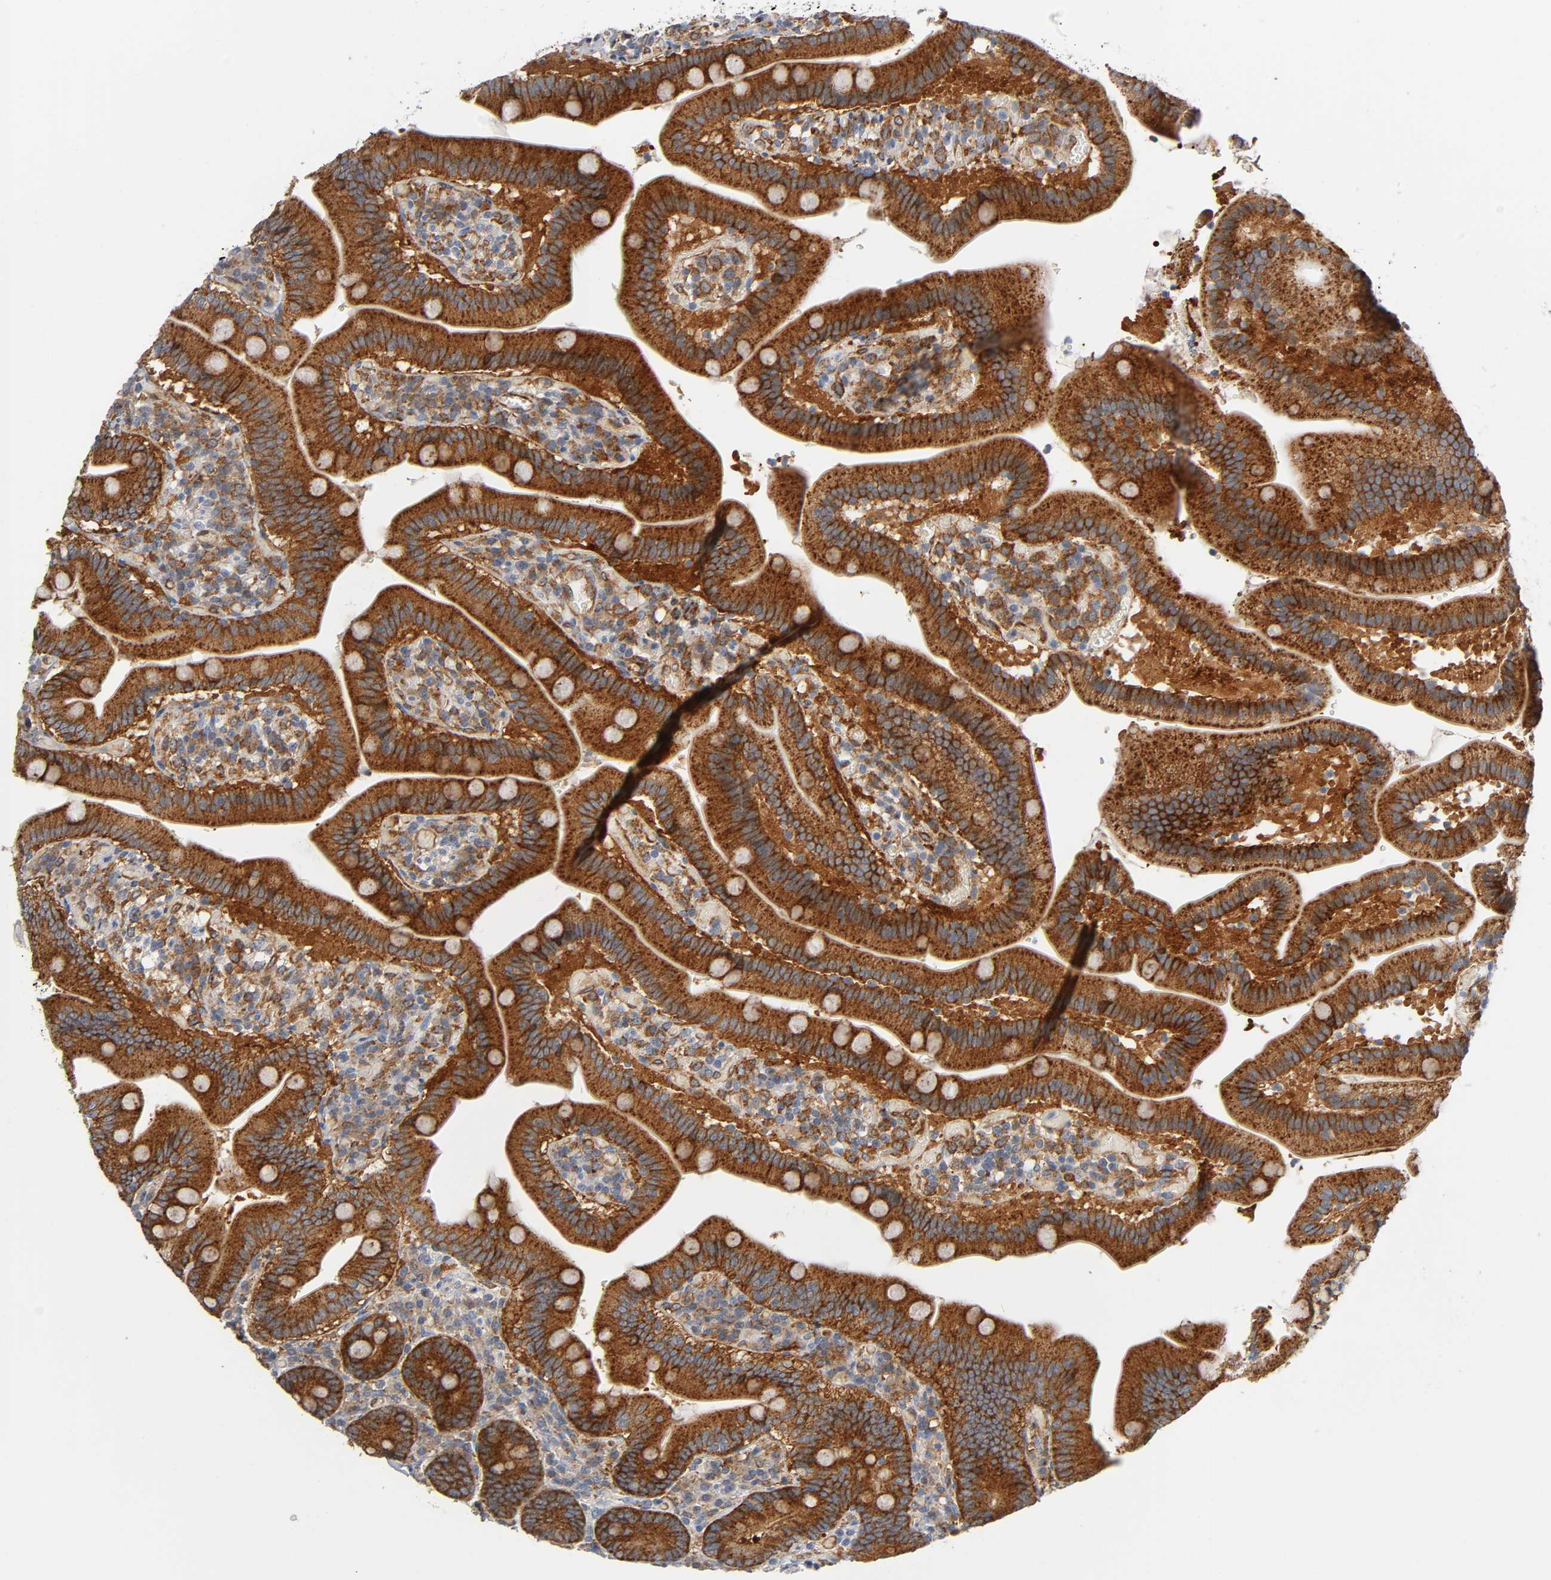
{"staining": {"intensity": "strong", "quantity": ">75%", "location": "cytoplasmic/membranous"}, "tissue": "duodenum", "cell_type": "Glandular cells", "image_type": "normal", "snomed": [{"axis": "morphology", "description": "Normal tissue, NOS"}, {"axis": "topography", "description": "Duodenum"}], "caption": "A brown stain highlights strong cytoplasmic/membranous positivity of a protein in glandular cells of benign duodenum. (DAB (3,3'-diaminobenzidine) IHC with brightfield microscopy, high magnification).", "gene": "CD2AP", "patient": {"sex": "male", "age": 66}}